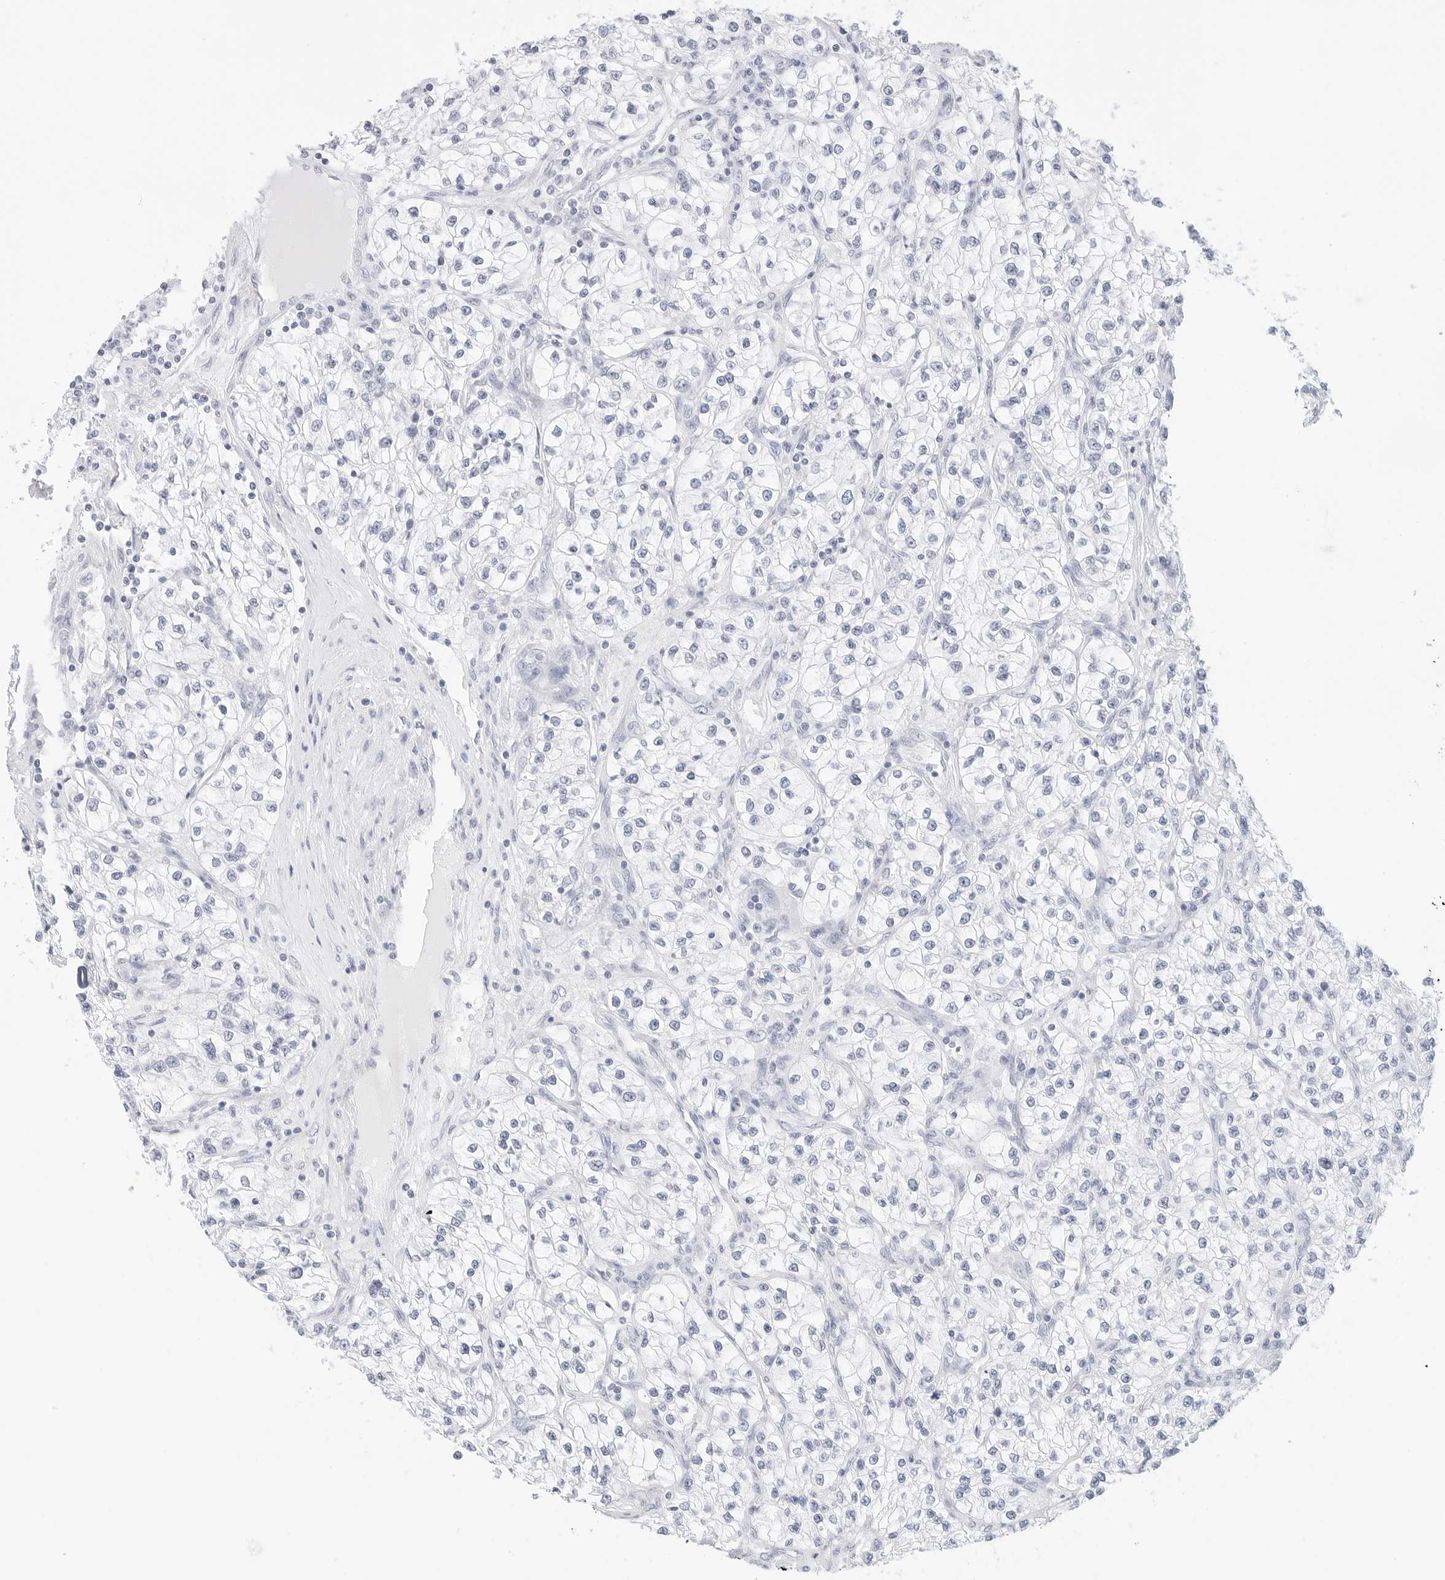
{"staining": {"intensity": "negative", "quantity": "none", "location": "none"}, "tissue": "renal cancer", "cell_type": "Tumor cells", "image_type": "cancer", "snomed": [{"axis": "morphology", "description": "Adenocarcinoma, NOS"}, {"axis": "topography", "description": "Kidney"}], "caption": "Immunohistochemistry micrograph of renal adenocarcinoma stained for a protein (brown), which reveals no expression in tumor cells.", "gene": "CDH1", "patient": {"sex": "female", "age": 57}}